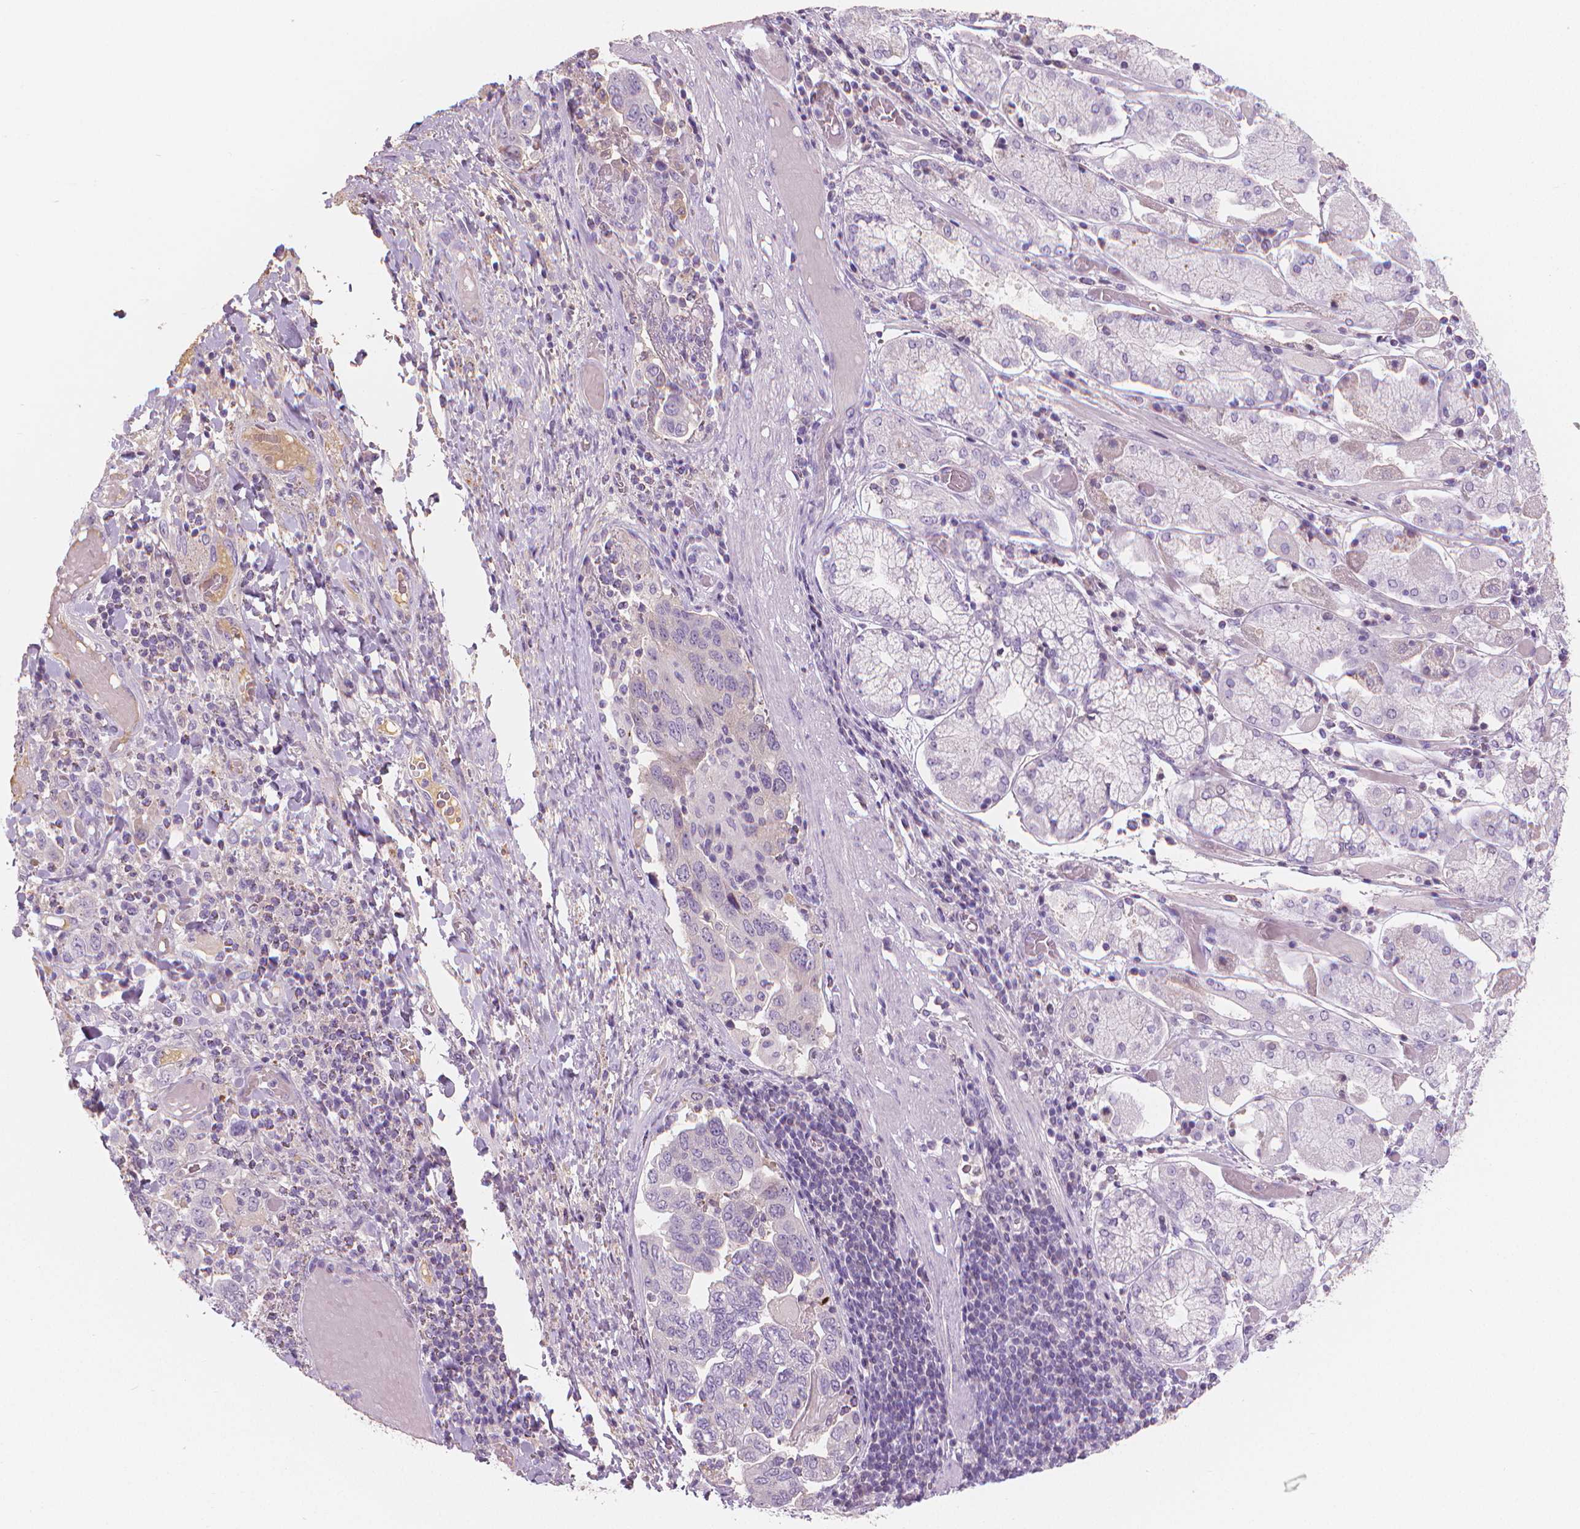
{"staining": {"intensity": "negative", "quantity": "none", "location": "none"}, "tissue": "stomach cancer", "cell_type": "Tumor cells", "image_type": "cancer", "snomed": [{"axis": "morphology", "description": "Adenocarcinoma, NOS"}, {"axis": "topography", "description": "Stomach, upper"}, {"axis": "topography", "description": "Stomach"}], "caption": "IHC histopathology image of neoplastic tissue: adenocarcinoma (stomach) stained with DAB displays no significant protein positivity in tumor cells.", "gene": "APOA4", "patient": {"sex": "male", "age": 62}}